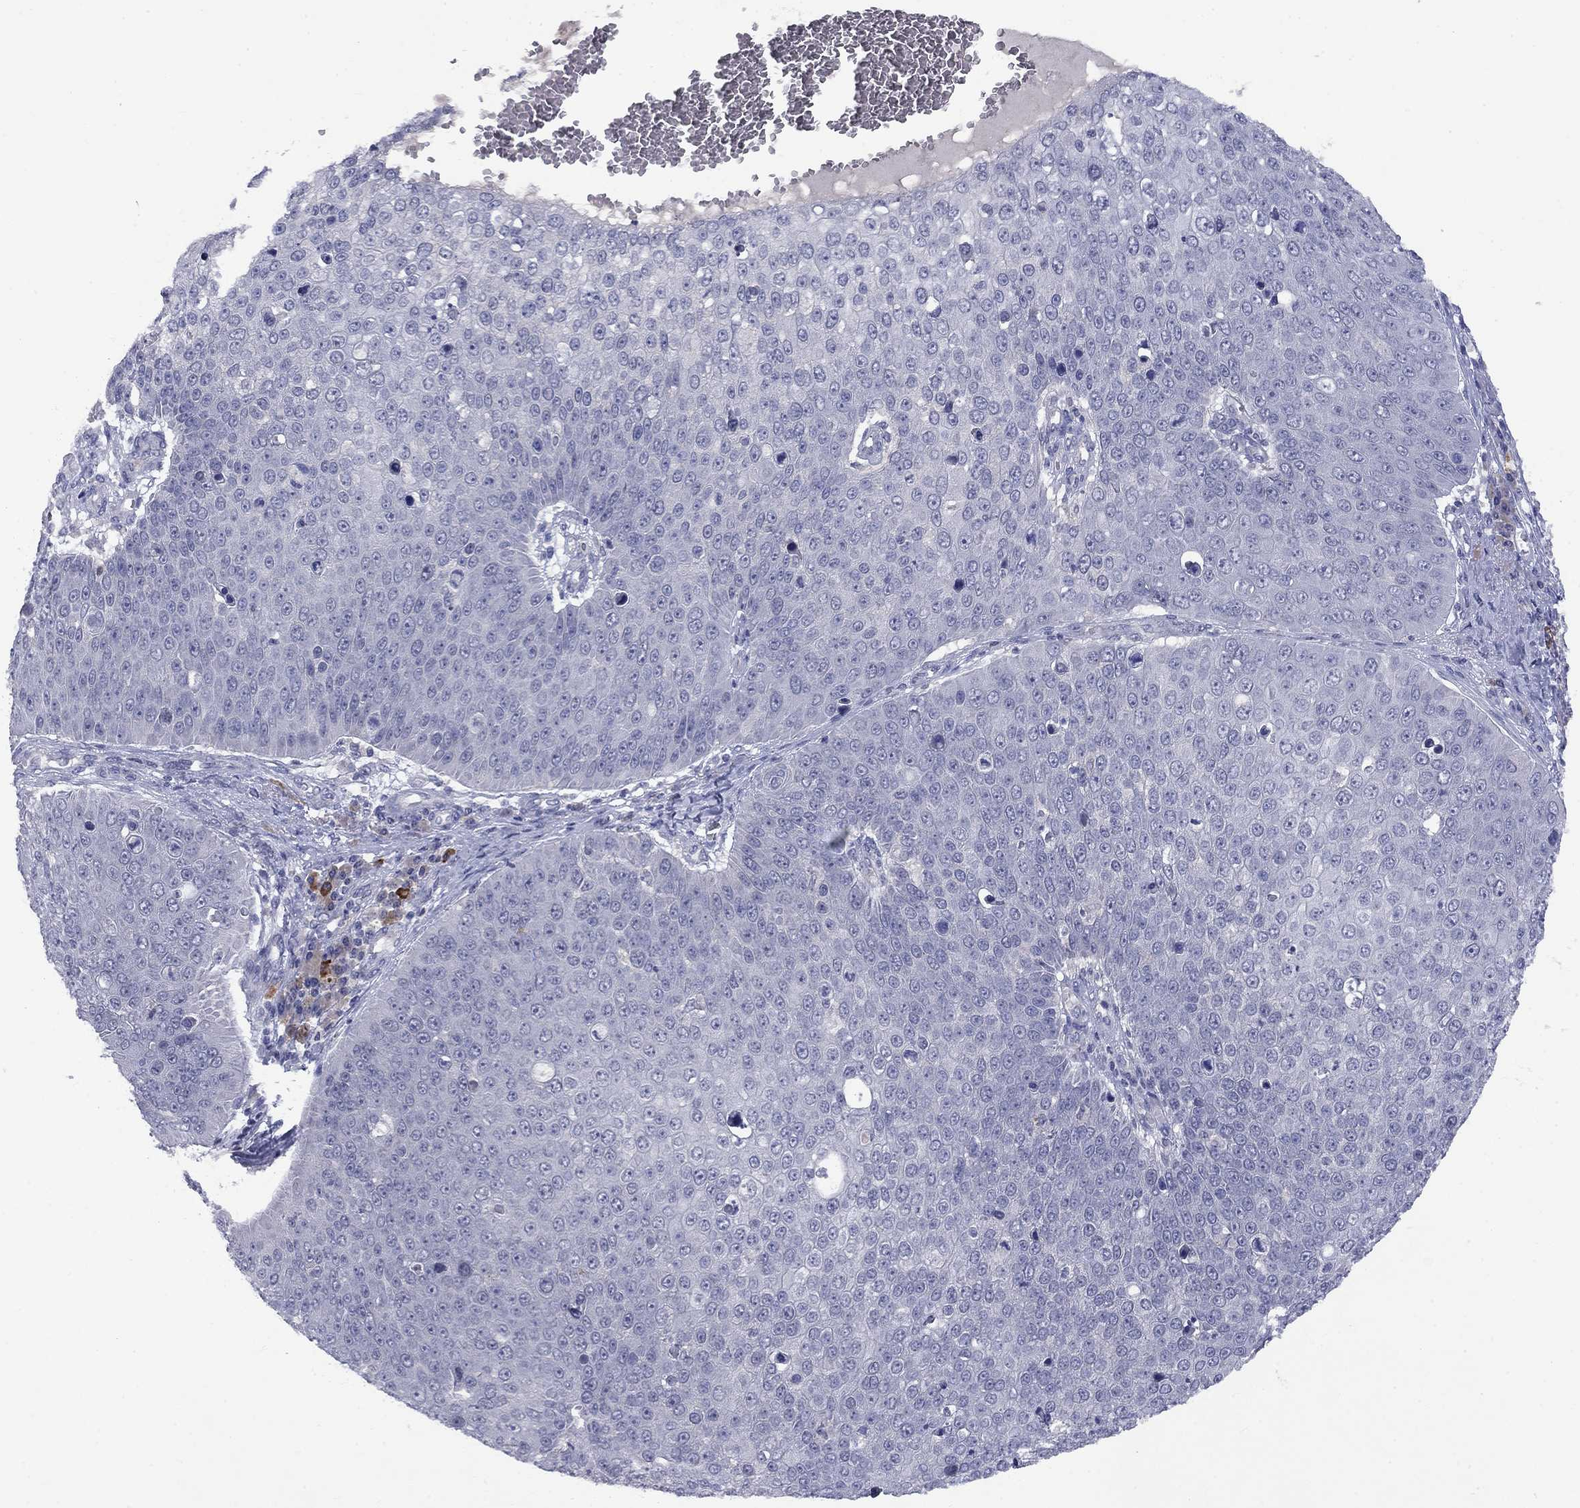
{"staining": {"intensity": "negative", "quantity": "none", "location": "none"}, "tissue": "skin cancer", "cell_type": "Tumor cells", "image_type": "cancer", "snomed": [{"axis": "morphology", "description": "Squamous cell carcinoma, NOS"}, {"axis": "topography", "description": "Skin"}], "caption": "Image shows no significant protein positivity in tumor cells of skin cancer. Nuclei are stained in blue.", "gene": "CACNA1A", "patient": {"sex": "male", "age": 71}}